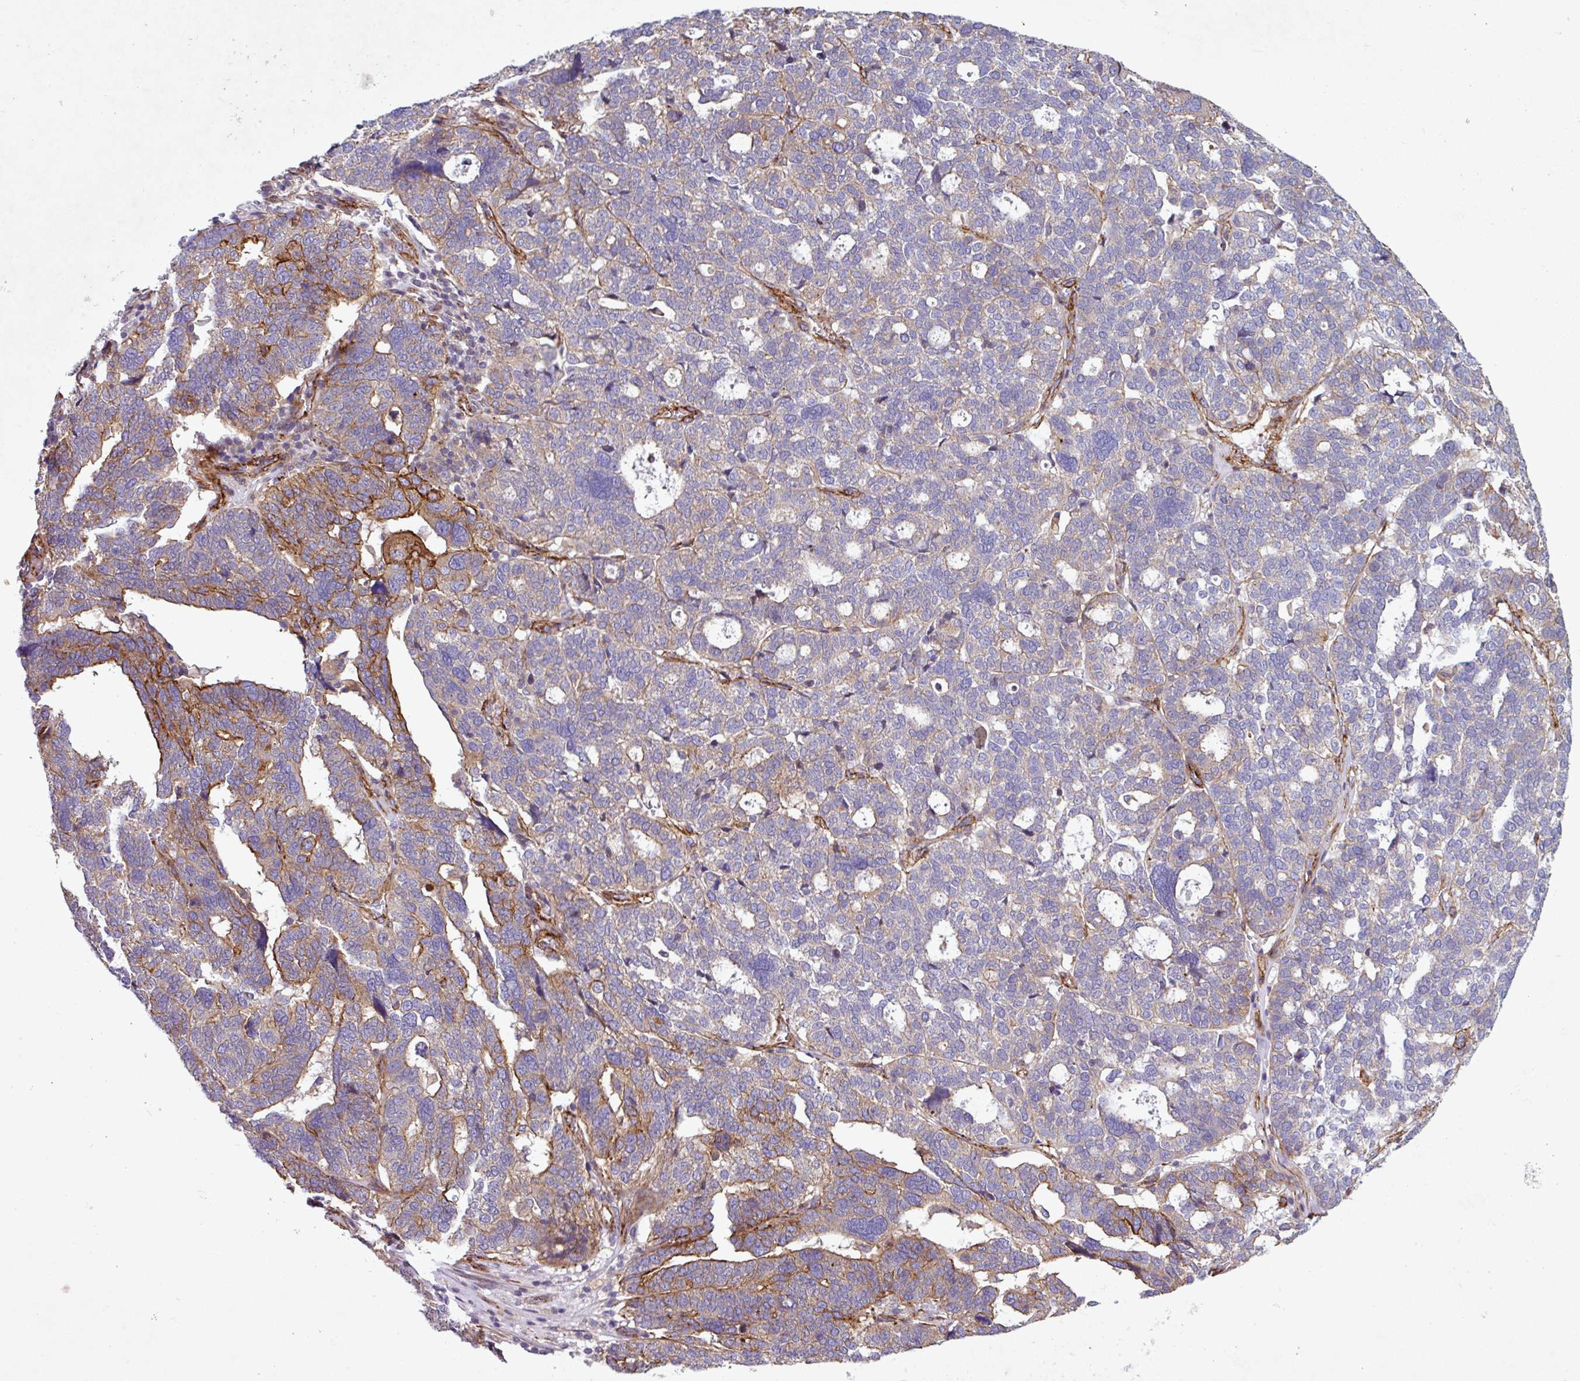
{"staining": {"intensity": "strong", "quantity": "25%-75%", "location": "cytoplasmic/membranous"}, "tissue": "ovarian cancer", "cell_type": "Tumor cells", "image_type": "cancer", "snomed": [{"axis": "morphology", "description": "Cystadenocarcinoma, serous, NOS"}, {"axis": "topography", "description": "Ovary"}], "caption": "Protein staining shows strong cytoplasmic/membranous positivity in about 25%-75% of tumor cells in ovarian cancer. The staining was performed using DAB (3,3'-diaminobenzidine) to visualize the protein expression in brown, while the nuclei were stained in blue with hematoxylin (Magnification: 20x).", "gene": "ATP2C2", "patient": {"sex": "female", "age": 59}}